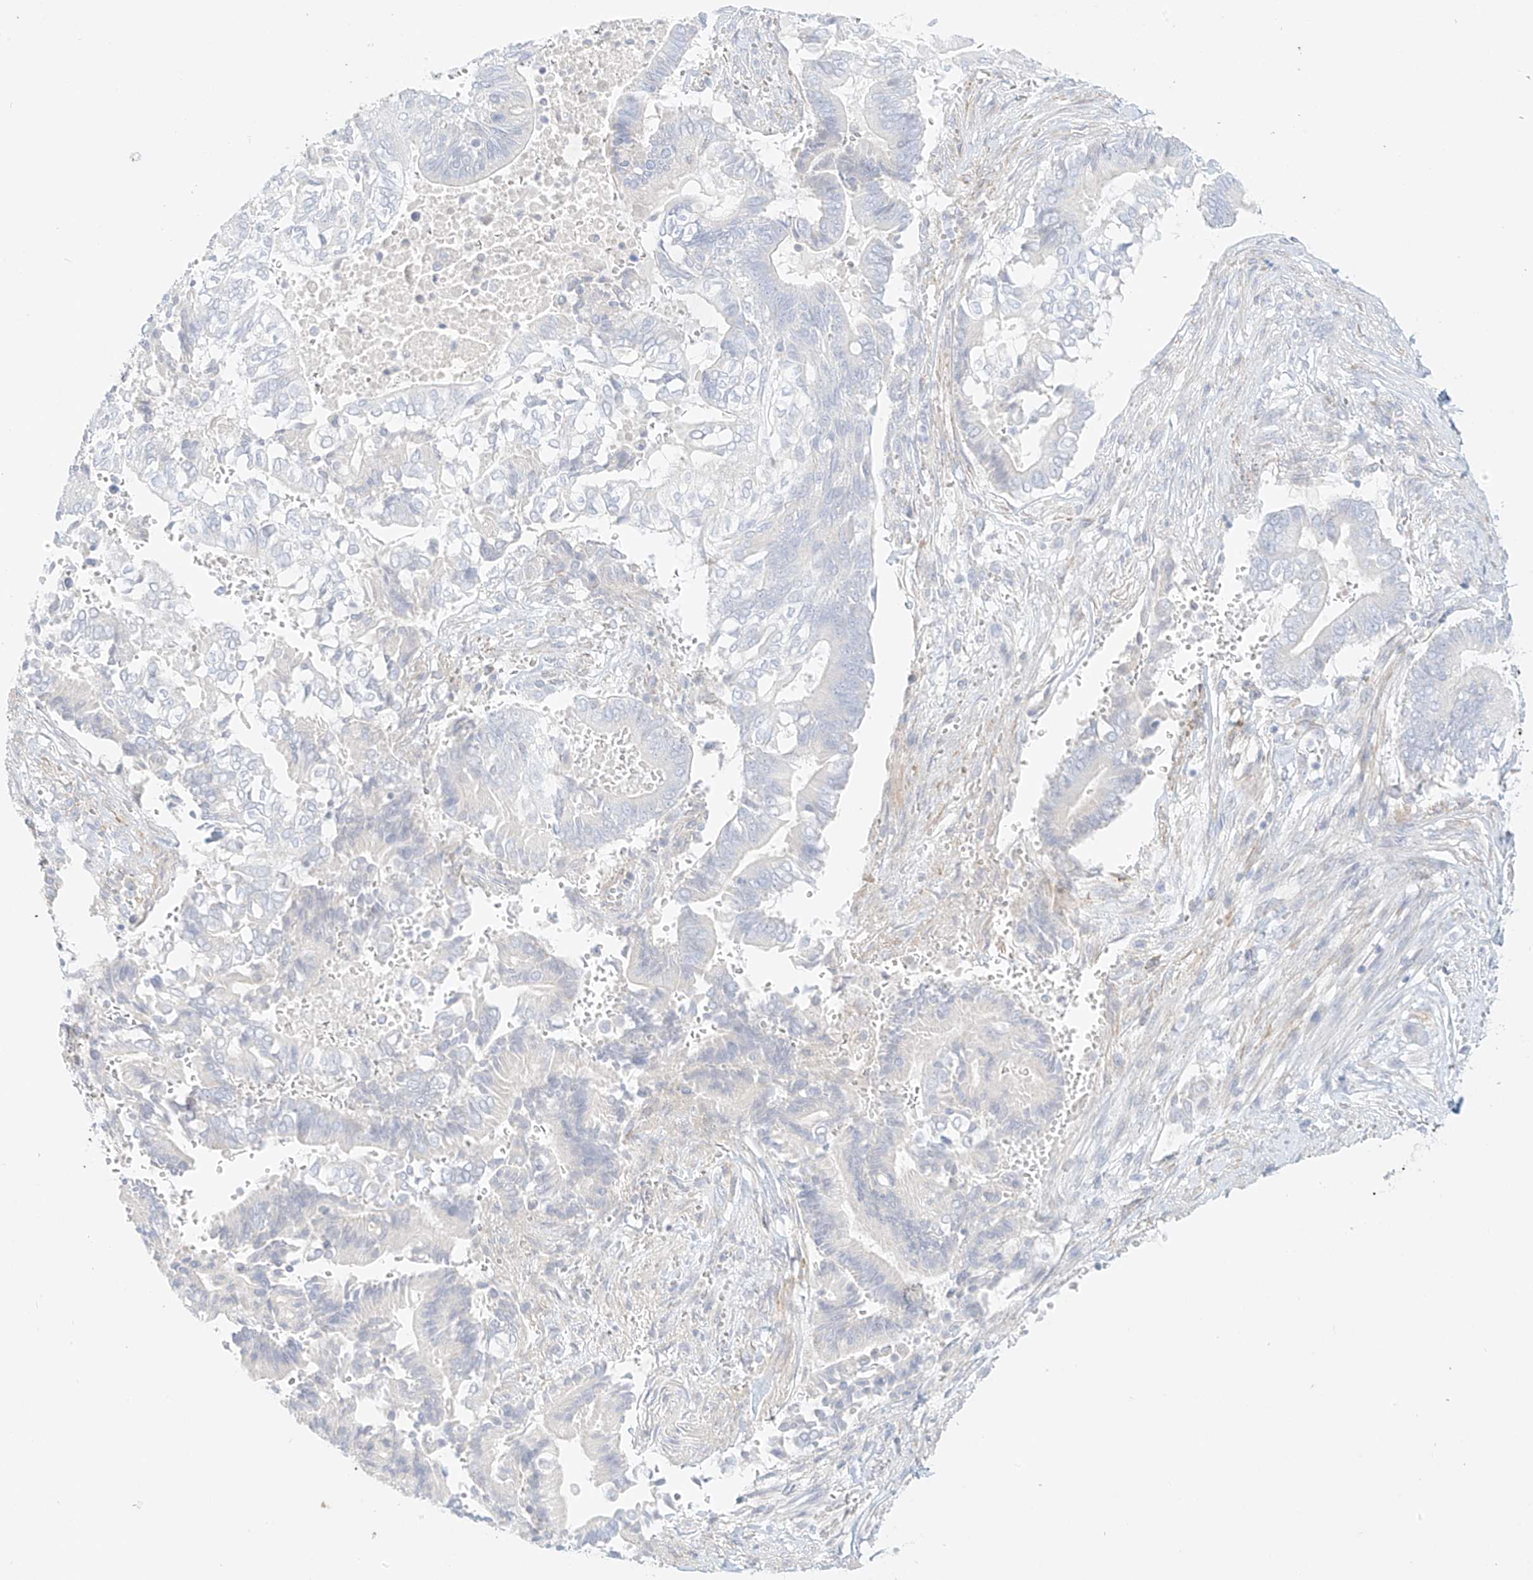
{"staining": {"intensity": "negative", "quantity": "none", "location": "none"}, "tissue": "pancreatic cancer", "cell_type": "Tumor cells", "image_type": "cancer", "snomed": [{"axis": "morphology", "description": "Adenocarcinoma, NOS"}, {"axis": "topography", "description": "Pancreas"}], "caption": "Tumor cells are negative for protein expression in human pancreatic adenocarcinoma.", "gene": "ST3GAL5", "patient": {"sex": "male", "age": 68}}